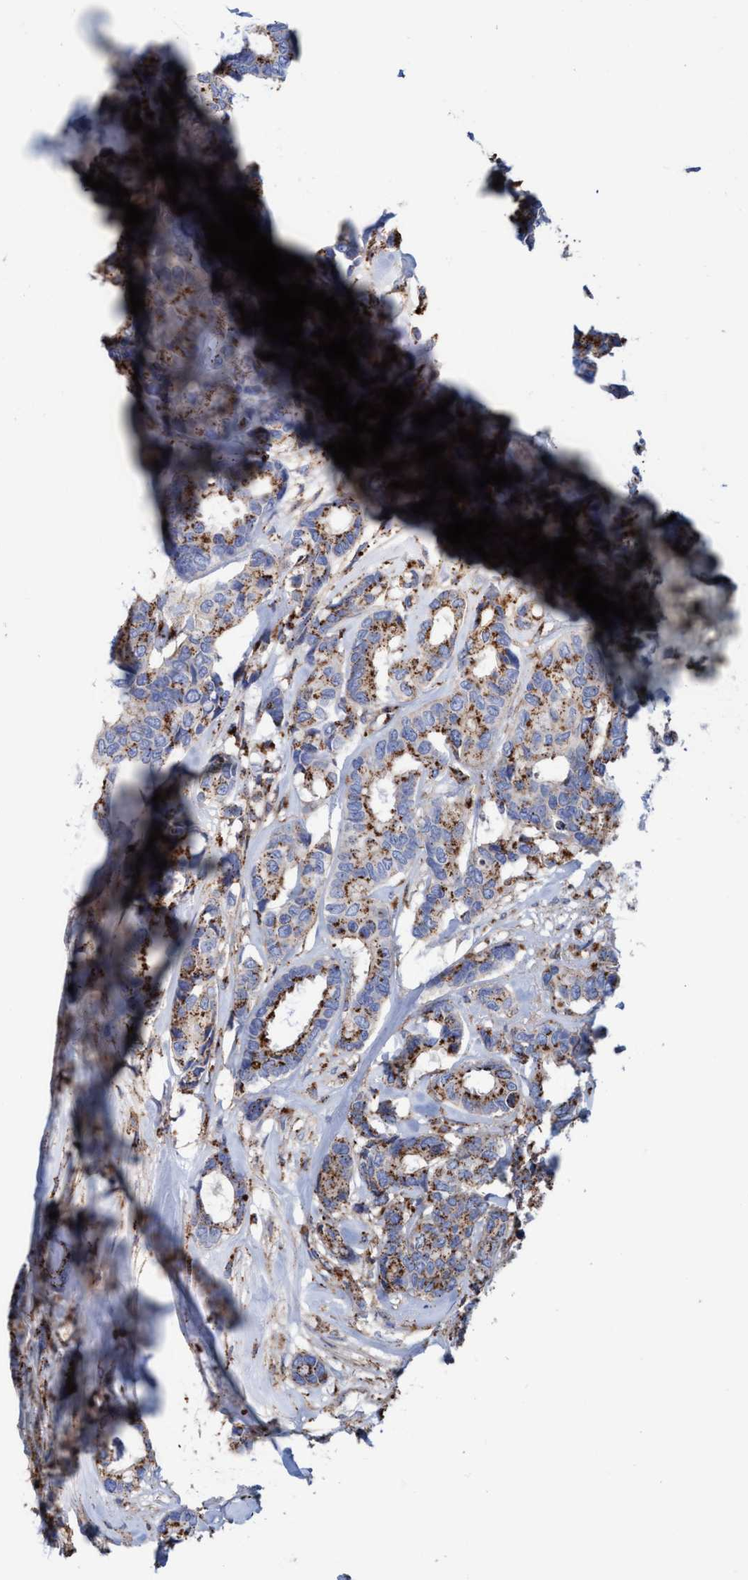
{"staining": {"intensity": "moderate", "quantity": ">75%", "location": "cytoplasmic/membranous"}, "tissue": "breast cancer", "cell_type": "Tumor cells", "image_type": "cancer", "snomed": [{"axis": "morphology", "description": "Duct carcinoma"}, {"axis": "topography", "description": "Breast"}], "caption": "Immunohistochemical staining of breast infiltrating ductal carcinoma exhibits moderate cytoplasmic/membranous protein staining in about >75% of tumor cells.", "gene": "TRIM65", "patient": {"sex": "female", "age": 87}}